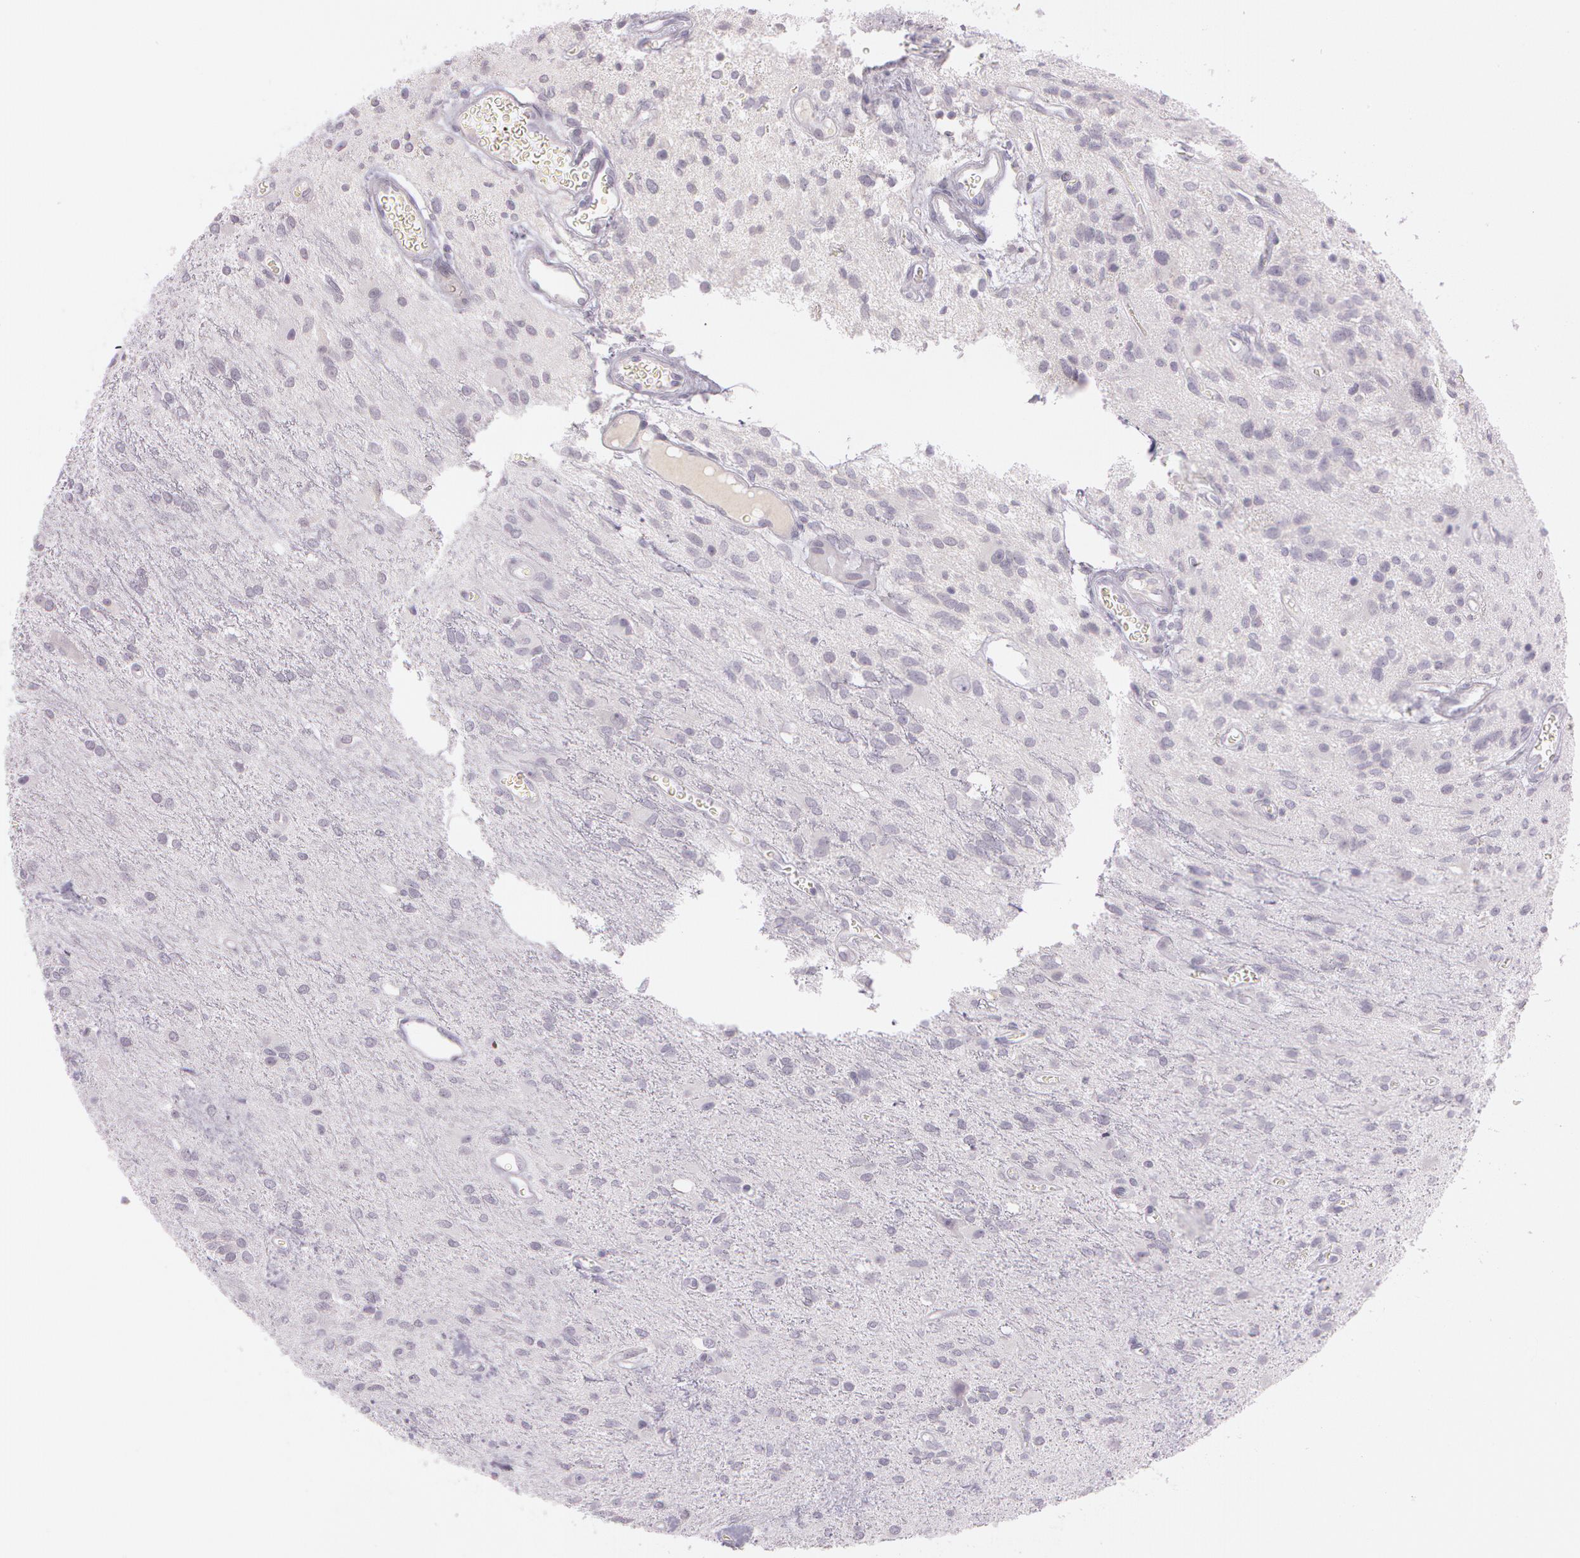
{"staining": {"intensity": "negative", "quantity": "none", "location": "none"}, "tissue": "glioma", "cell_type": "Tumor cells", "image_type": "cancer", "snomed": [{"axis": "morphology", "description": "Glioma, malignant, Low grade"}, {"axis": "topography", "description": "Brain"}], "caption": "The immunohistochemistry (IHC) histopathology image has no significant staining in tumor cells of malignant glioma (low-grade) tissue.", "gene": "OTC", "patient": {"sex": "female", "age": 15}}